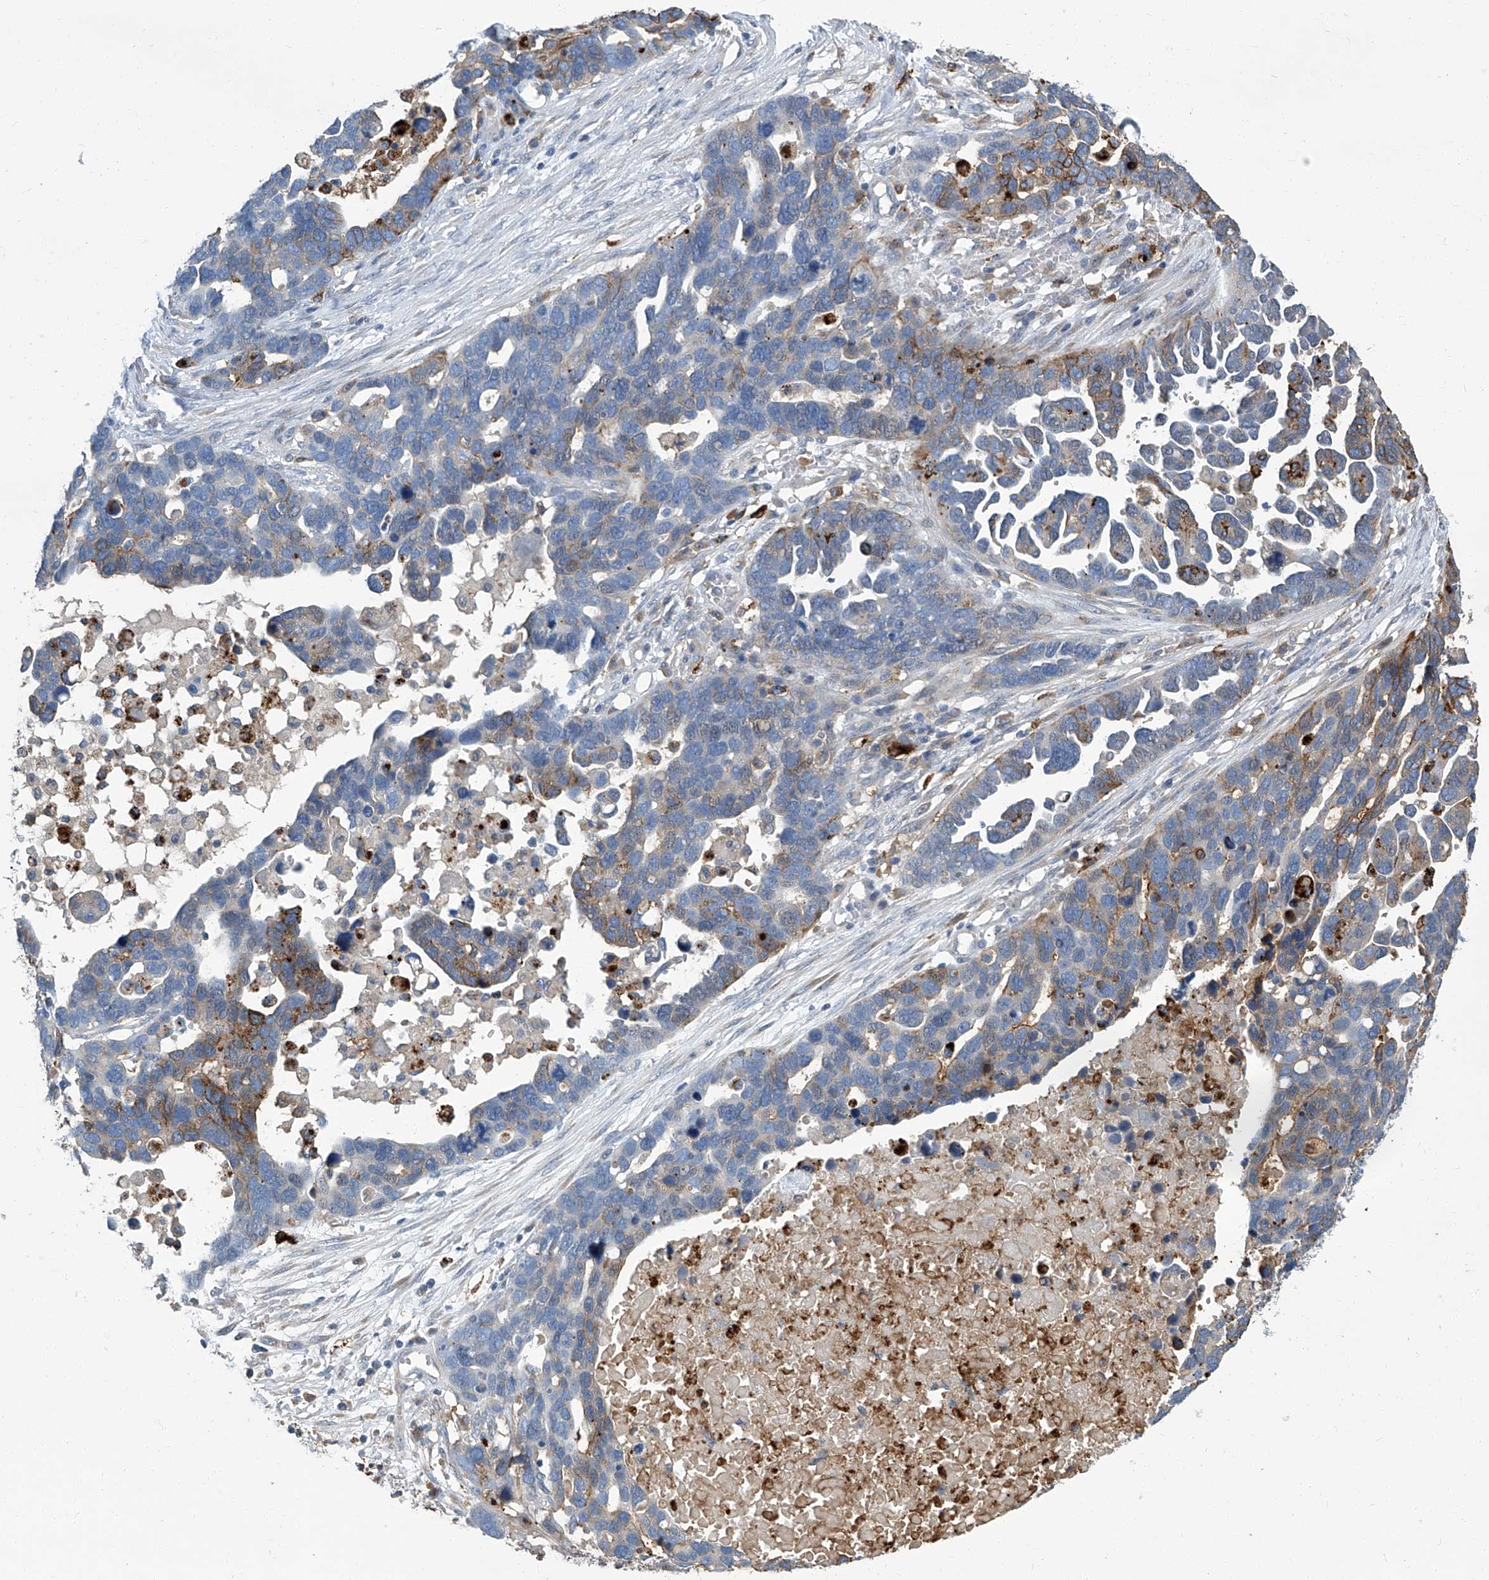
{"staining": {"intensity": "moderate", "quantity": "<25%", "location": "cytoplasmic/membranous"}, "tissue": "ovarian cancer", "cell_type": "Tumor cells", "image_type": "cancer", "snomed": [{"axis": "morphology", "description": "Cystadenocarcinoma, serous, NOS"}, {"axis": "topography", "description": "Ovary"}], "caption": "Protein staining of ovarian cancer tissue reveals moderate cytoplasmic/membranous staining in about <25% of tumor cells. The staining was performed using DAB to visualize the protein expression in brown, while the nuclei were stained in blue with hematoxylin (Magnification: 20x).", "gene": "FAM167A", "patient": {"sex": "female", "age": 54}}